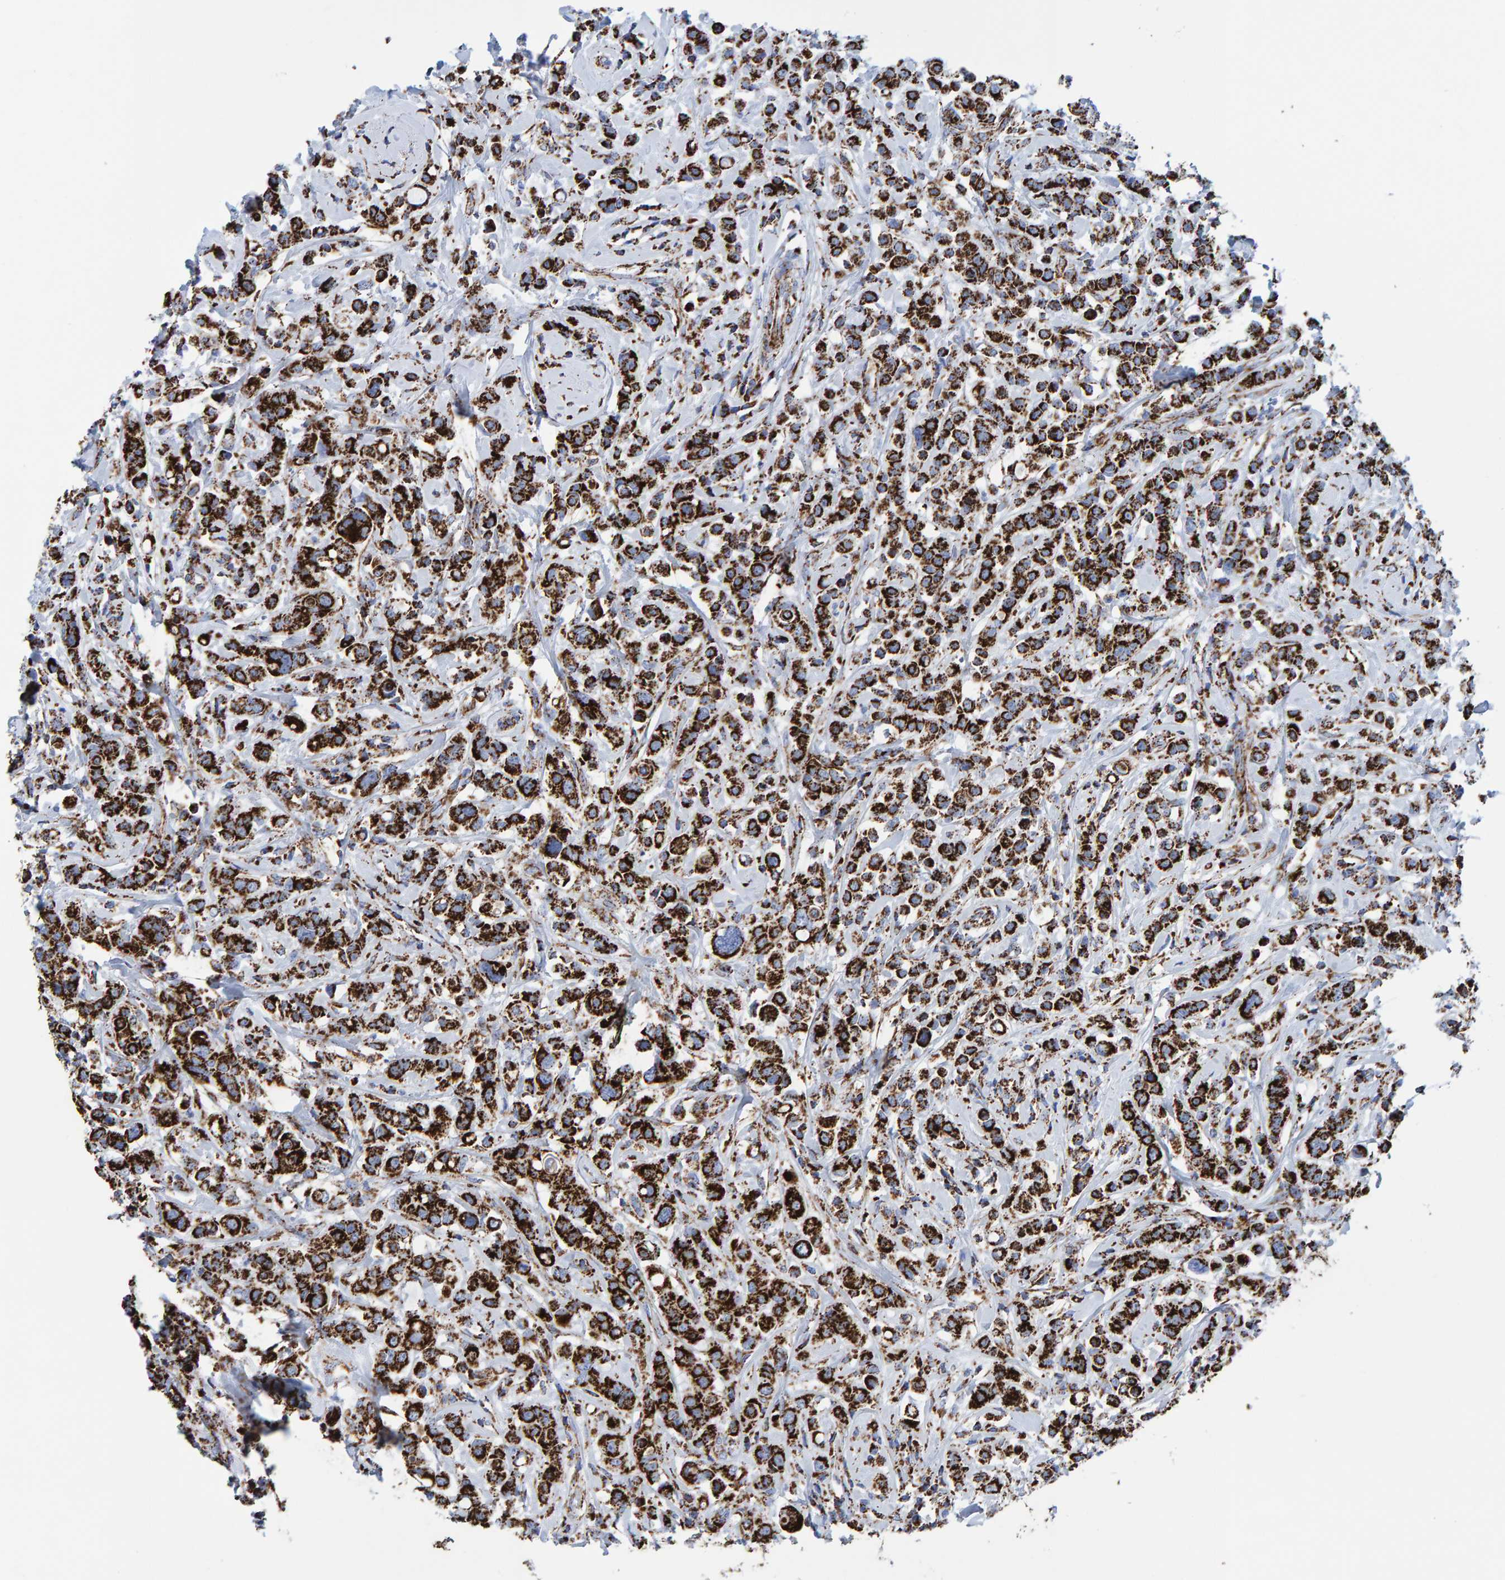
{"staining": {"intensity": "strong", "quantity": ">75%", "location": "cytoplasmic/membranous"}, "tissue": "breast cancer", "cell_type": "Tumor cells", "image_type": "cancer", "snomed": [{"axis": "morphology", "description": "Duct carcinoma"}, {"axis": "topography", "description": "Breast"}], "caption": "Immunohistochemical staining of intraductal carcinoma (breast) reveals high levels of strong cytoplasmic/membranous protein expression in approximately >75% of tumor cells.", "gene": "ENSG00000262660", "patient": {"sex": "female", "age": 27}}